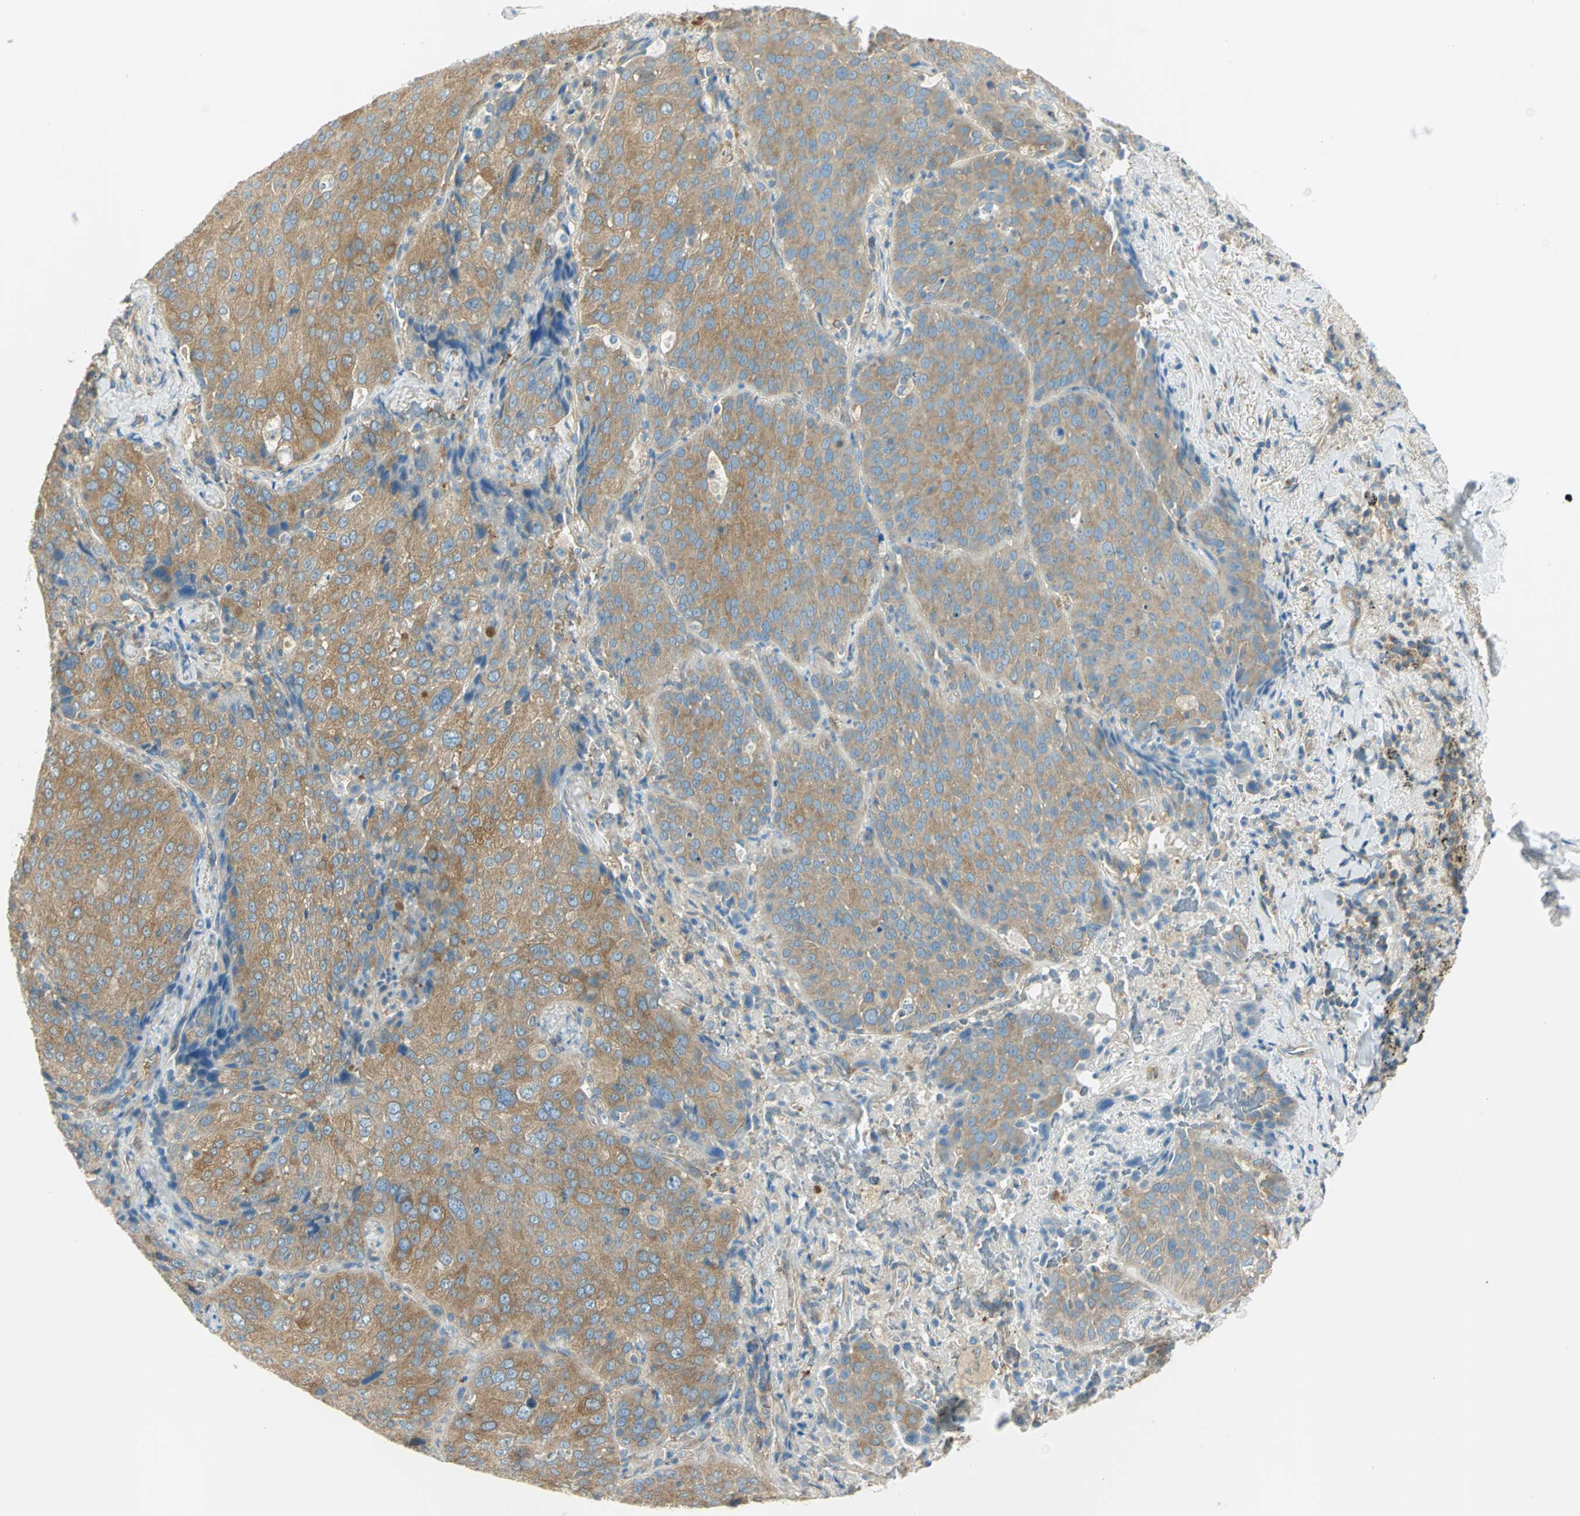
{"staining": {"intensity": "moderate", "quantity": ">75%", "location": "cytoplasmic/membranous"}, "tissue": "lung cancer", "cell_type": "Tumor cells", "image_type": "cancer", "snomed": [{"axis": "morphology", "description": "Squamous cell carcinoma, NOS"}, {"axis": "topography", "description": "Lung"}], "caption": "Protein expression analysis of lung cancer exhibits moderate cytoplasmic/membranous positivity in approximately >75% of tumor cells.", "gene": "TSC22D2", "patient": {"sex": "male", "age": 54}}